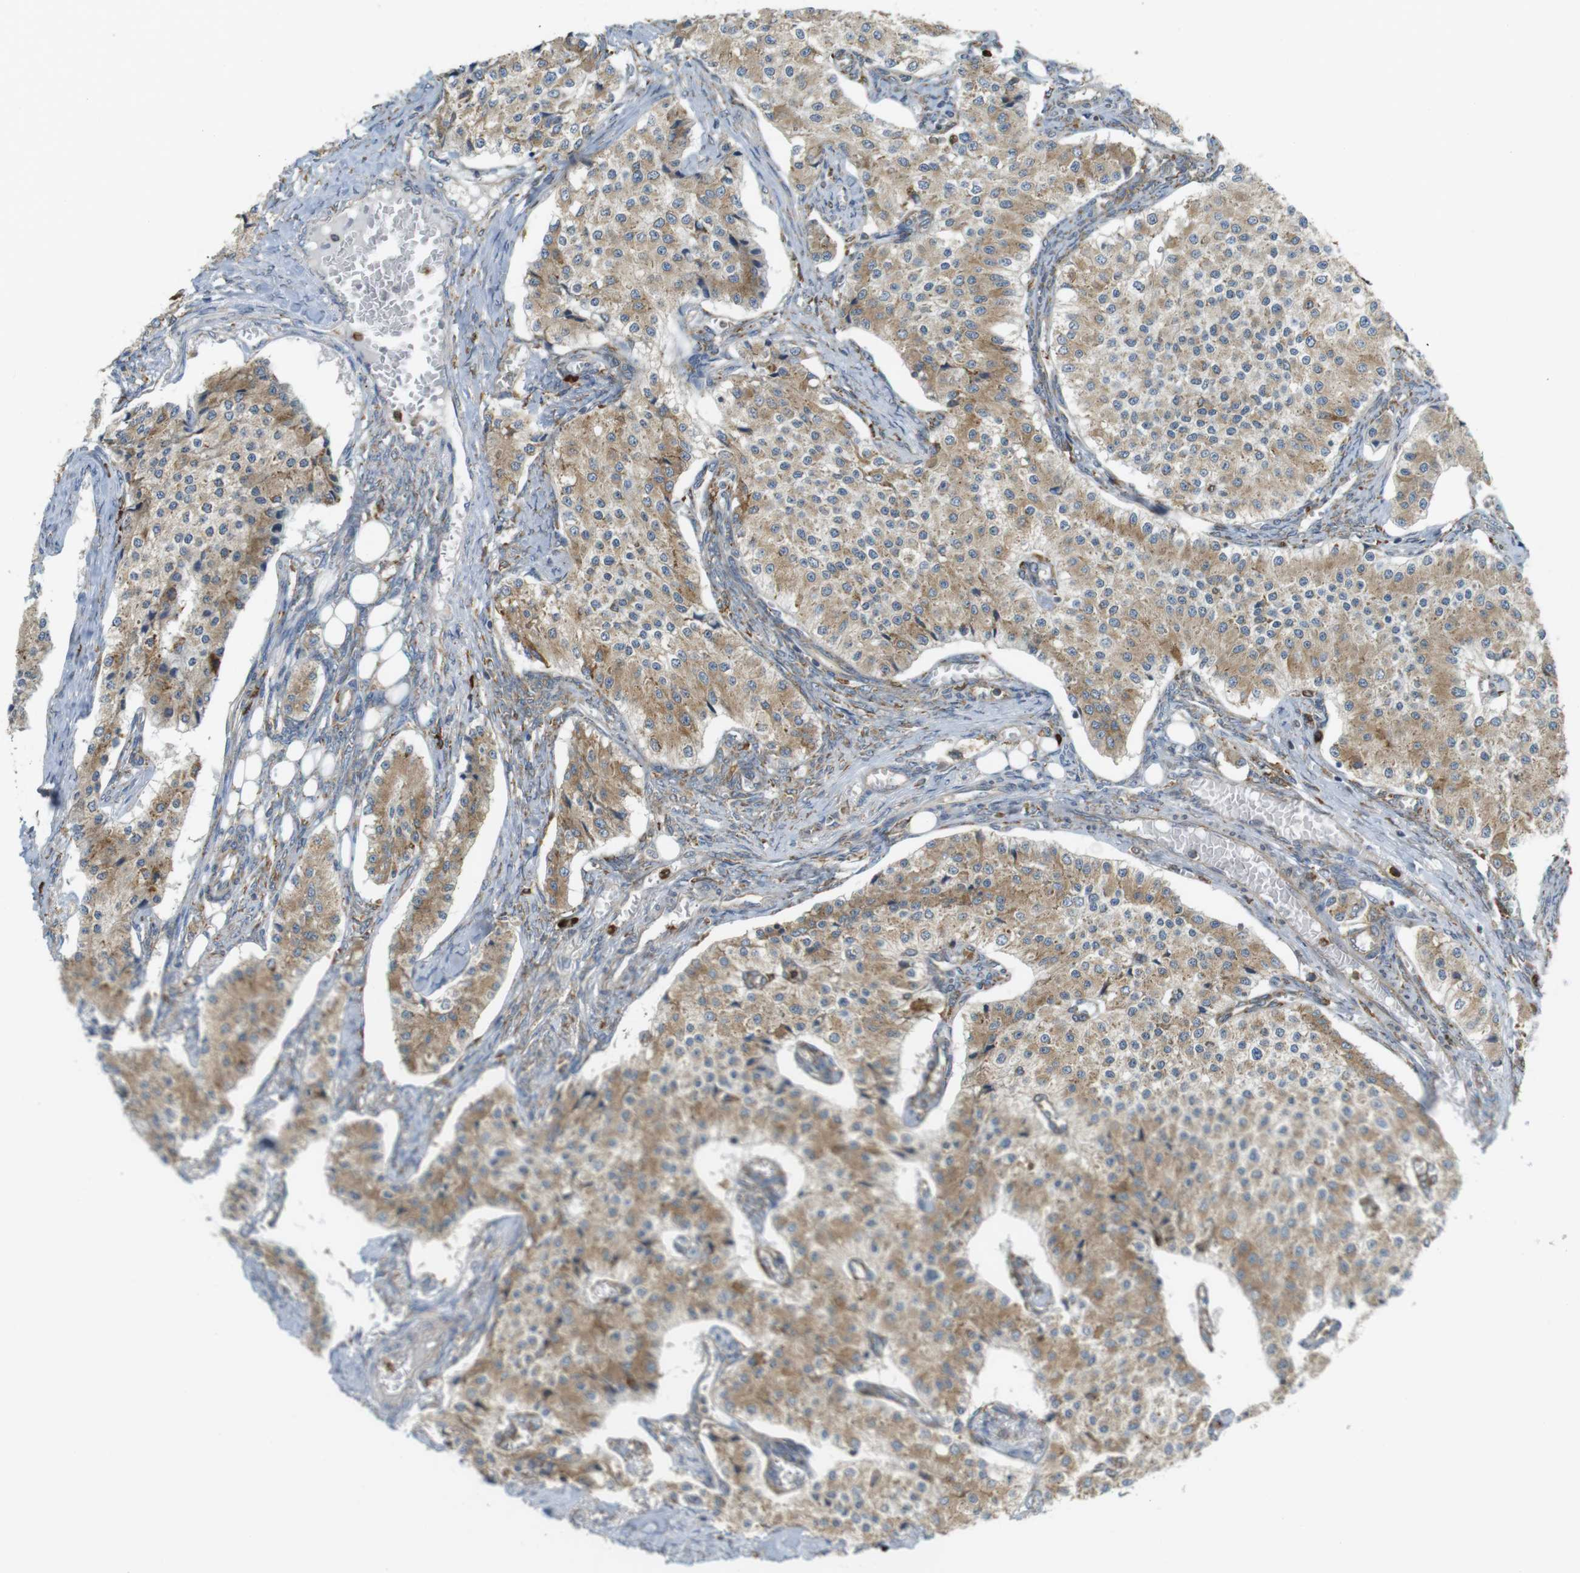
{"staining": {"intensity": "weak", "quantity": ">75%", "location": "cytoplasmic/membranous"}, "tissue": "carcinoid", "cell_type": "Tumor cells", "image_type": "cancer", "snomed": [{"axis": "morphology", "description": "Carcinoid, malignant, NOS"}, {"axis": "topography", "description": "Colon"}], "caption": "This image displays IHC staining of human carcinoid (malignant), with low weak cytoplasmic/membranous staining in about >75% of tumor cells.", "gene": "MBOAT2", "patient": {"sex": "female", "age": 52}}